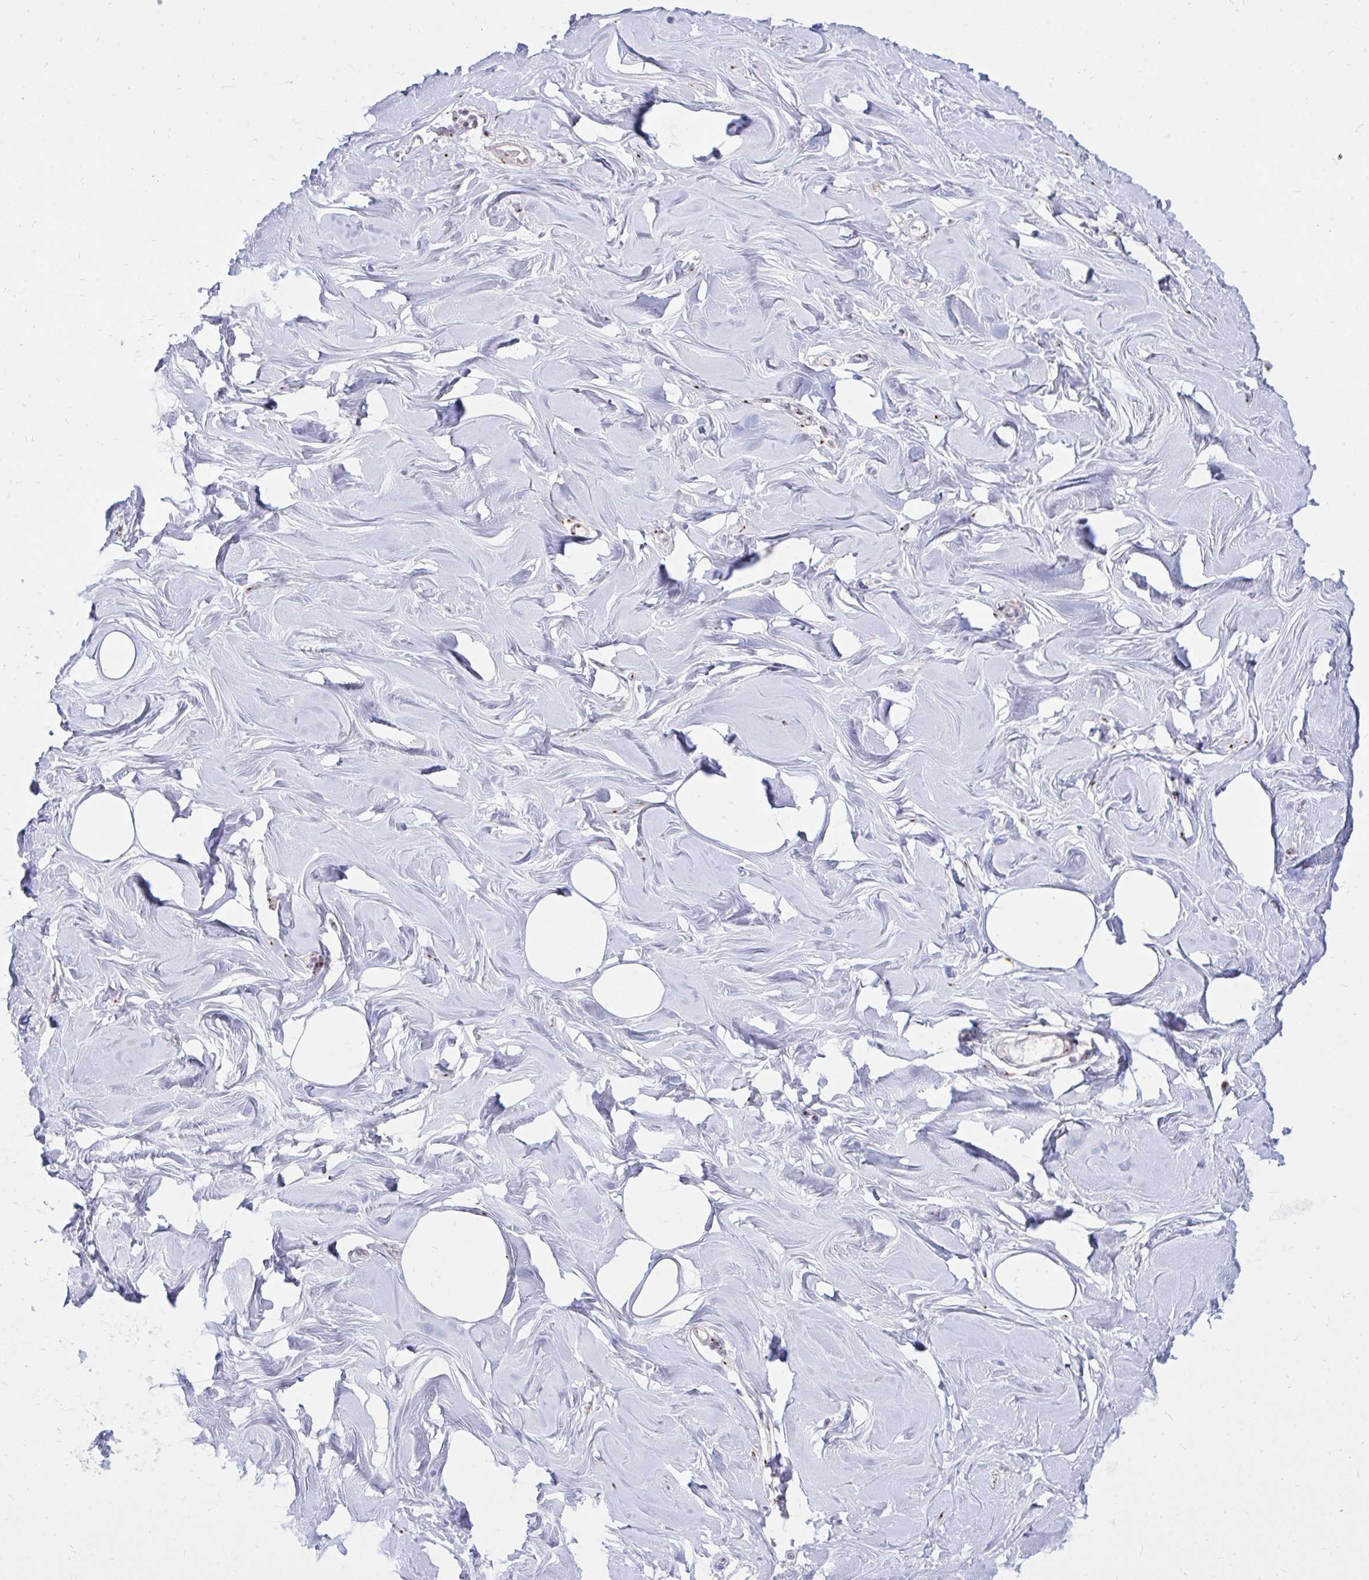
{"staining": {"intensity": "negative", "quantity": "none", "location": "none"}, "tissue": "breast", "cell_type": "Adipocytes", "image_type": "normal", "snomed": [{"axis": "morphology", "description": "Normal tissue, NOS"}, {"axis": "topography", "description": "Breast"}], "caption": "Immunohistochemistry histopathology image of normal human breast stained for a protein (brown), which shows no expression in adipocytes. The staining is performed using DAB (3,3'-diaminobenzidine) brown chromogen with nuclei counter-stained in using hematoxylin.", "gene": "RAB6A", "patient": {"sex": "female", "age": 27}}